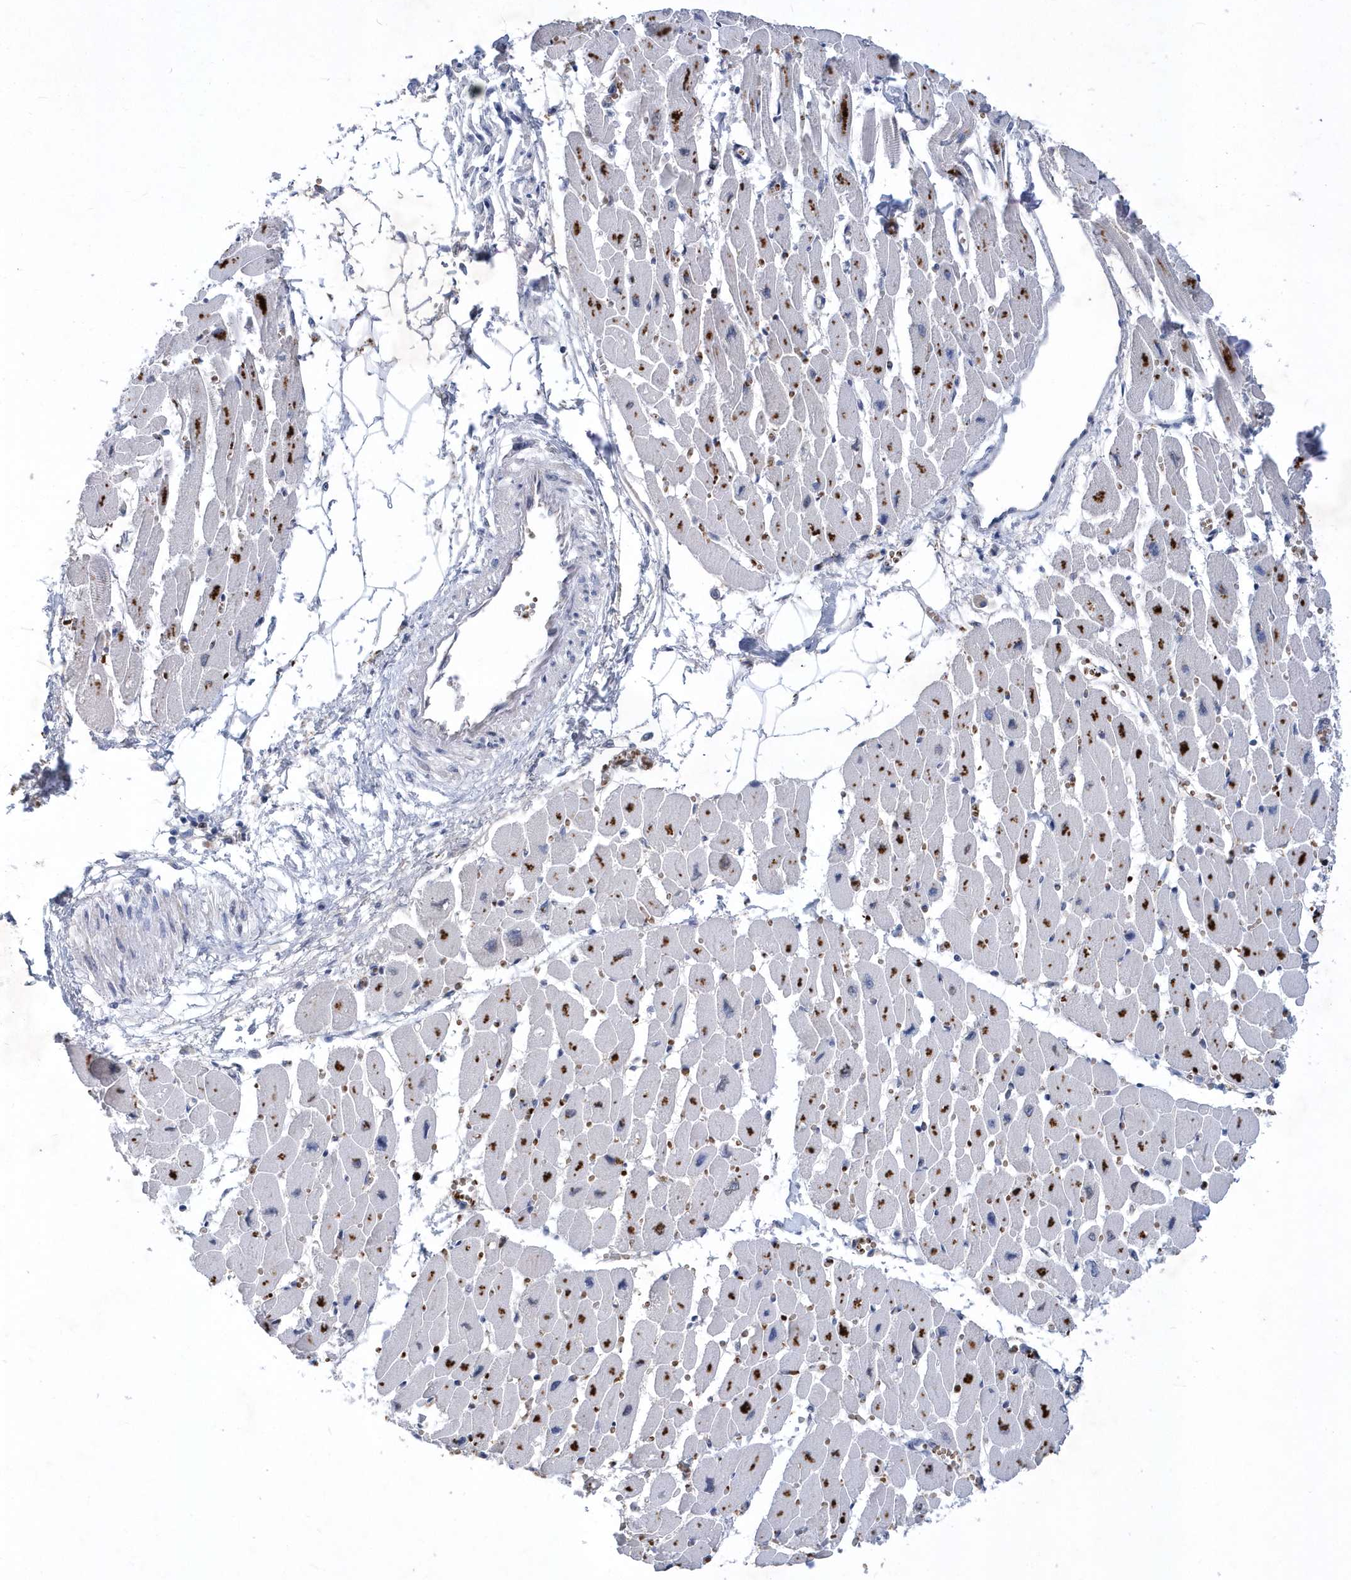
{"staining": {"intensity": "moderate", "quantity": "25%-75%", "location": "cytoplasmic/membranous"}, "tissue": "heart muscle", "cell_type": "Cardiomyocytes", "image_type": "normal", "snomed": [{"axis": "morphology", "description": "Normal tissue, NOS"}, {"axis": "topography", "description": "Heart"}], "caption": "Immunohistochemical staining of normal heart muscle exhibits medium levels of moderate cytoplasmic/membranous positivity in approximately 25%-75% of cardiomyocytes. (IHC, brightfield microscopy, high magnification).", "gene": "ZNF875", "patient": {"sex": "female", "age": 54}}